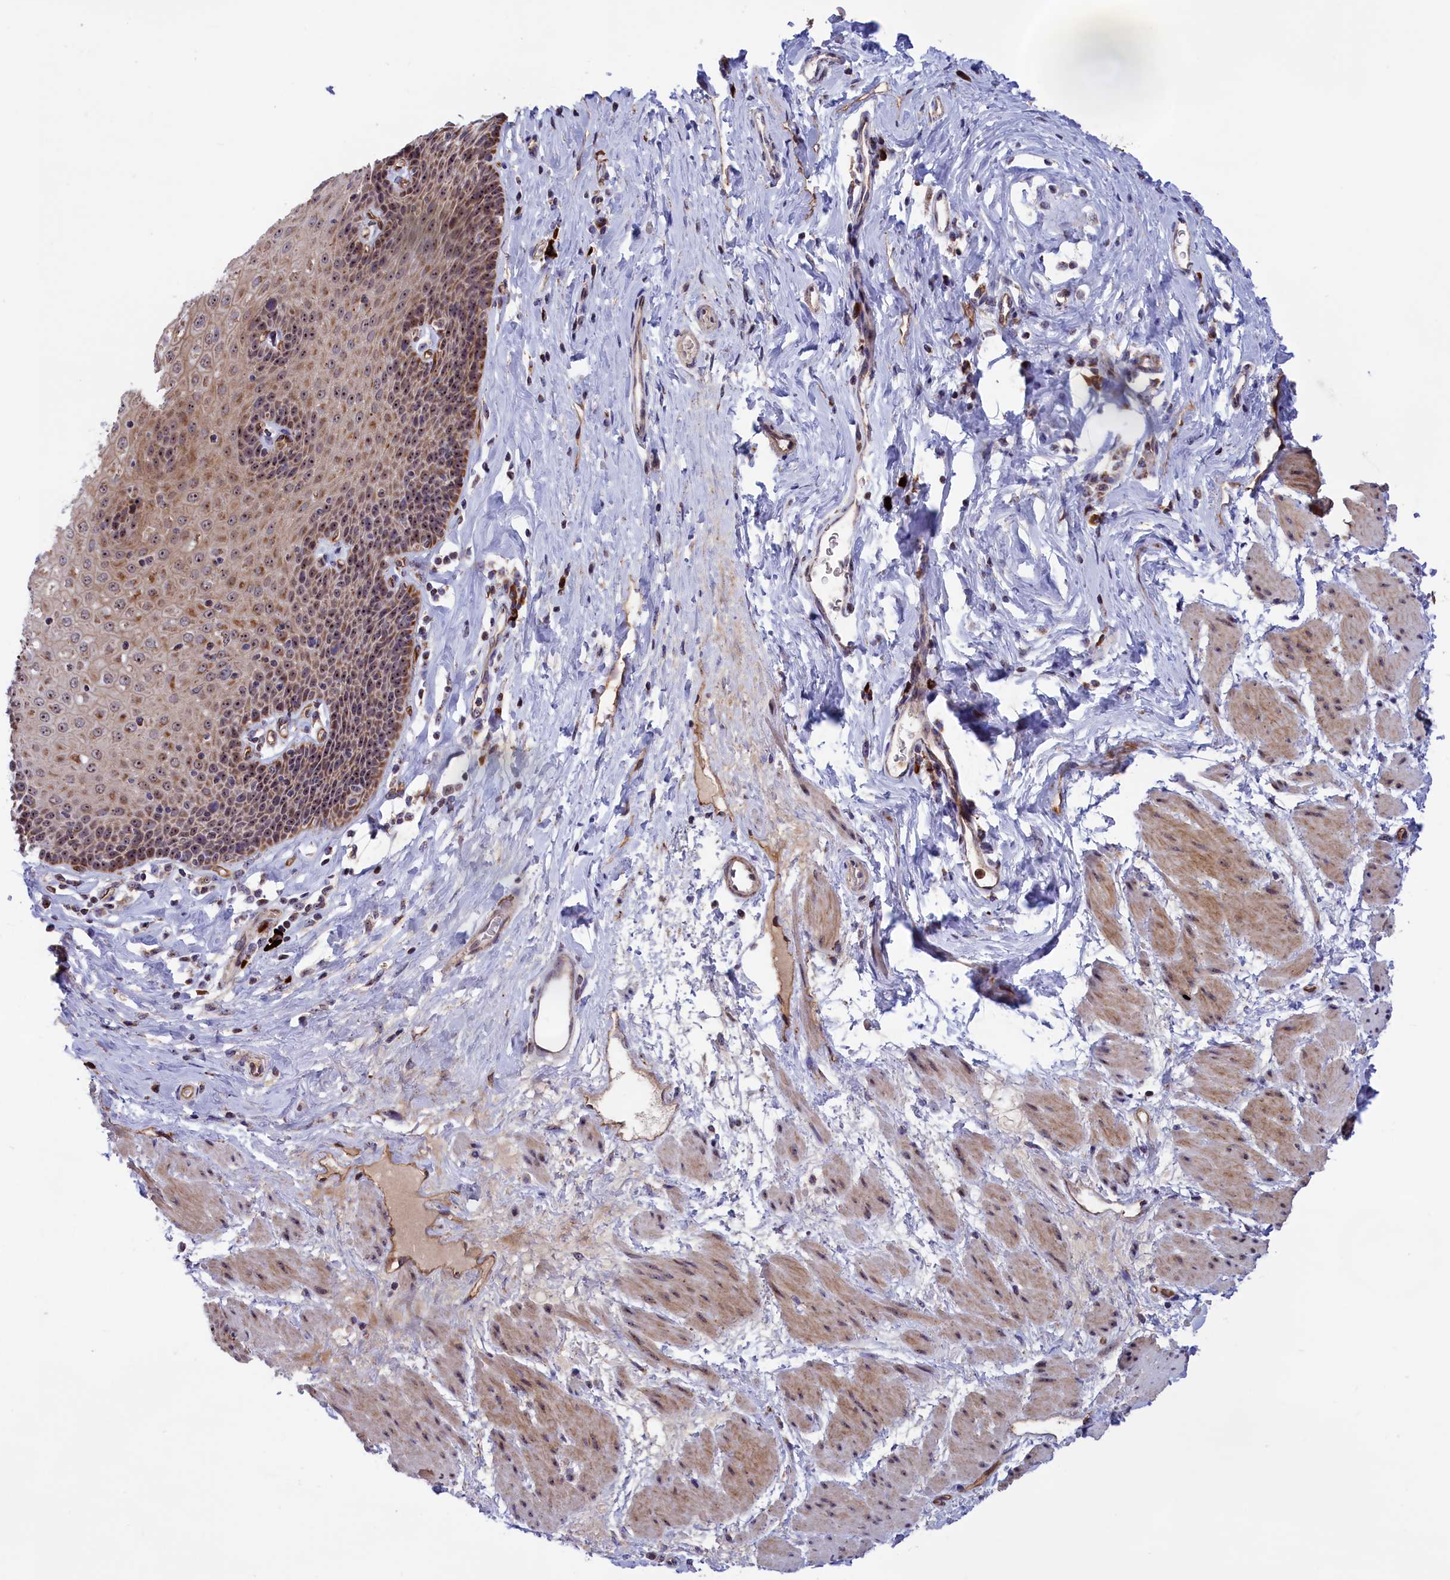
{"staining": {"intensity": "moderate", "quantity": ">75%", "location": "cytoplasmic/membranous,nuclear"}, "tissue": "esophagus", "cell_type": "Squamous epithelial cells", "image_type": "normal", "snomed": [{"axis": "morphology", "description": "Normal tissue, NOS"}, {"axis": "topography", "description": "Esophagus"}], "caption": "DAB immunohistochemical staining of benign human esophagus demonstrates moderate cytoplasmic/membranous,nuclear protein positivity in about >75% of squamous epithelial cells. (DAB (3,3'-diaminobenzidine) IHC with brightfield microscopy, high magnification).", "gene": "MPND", "patient": {"sex": "female", "age": 61}}